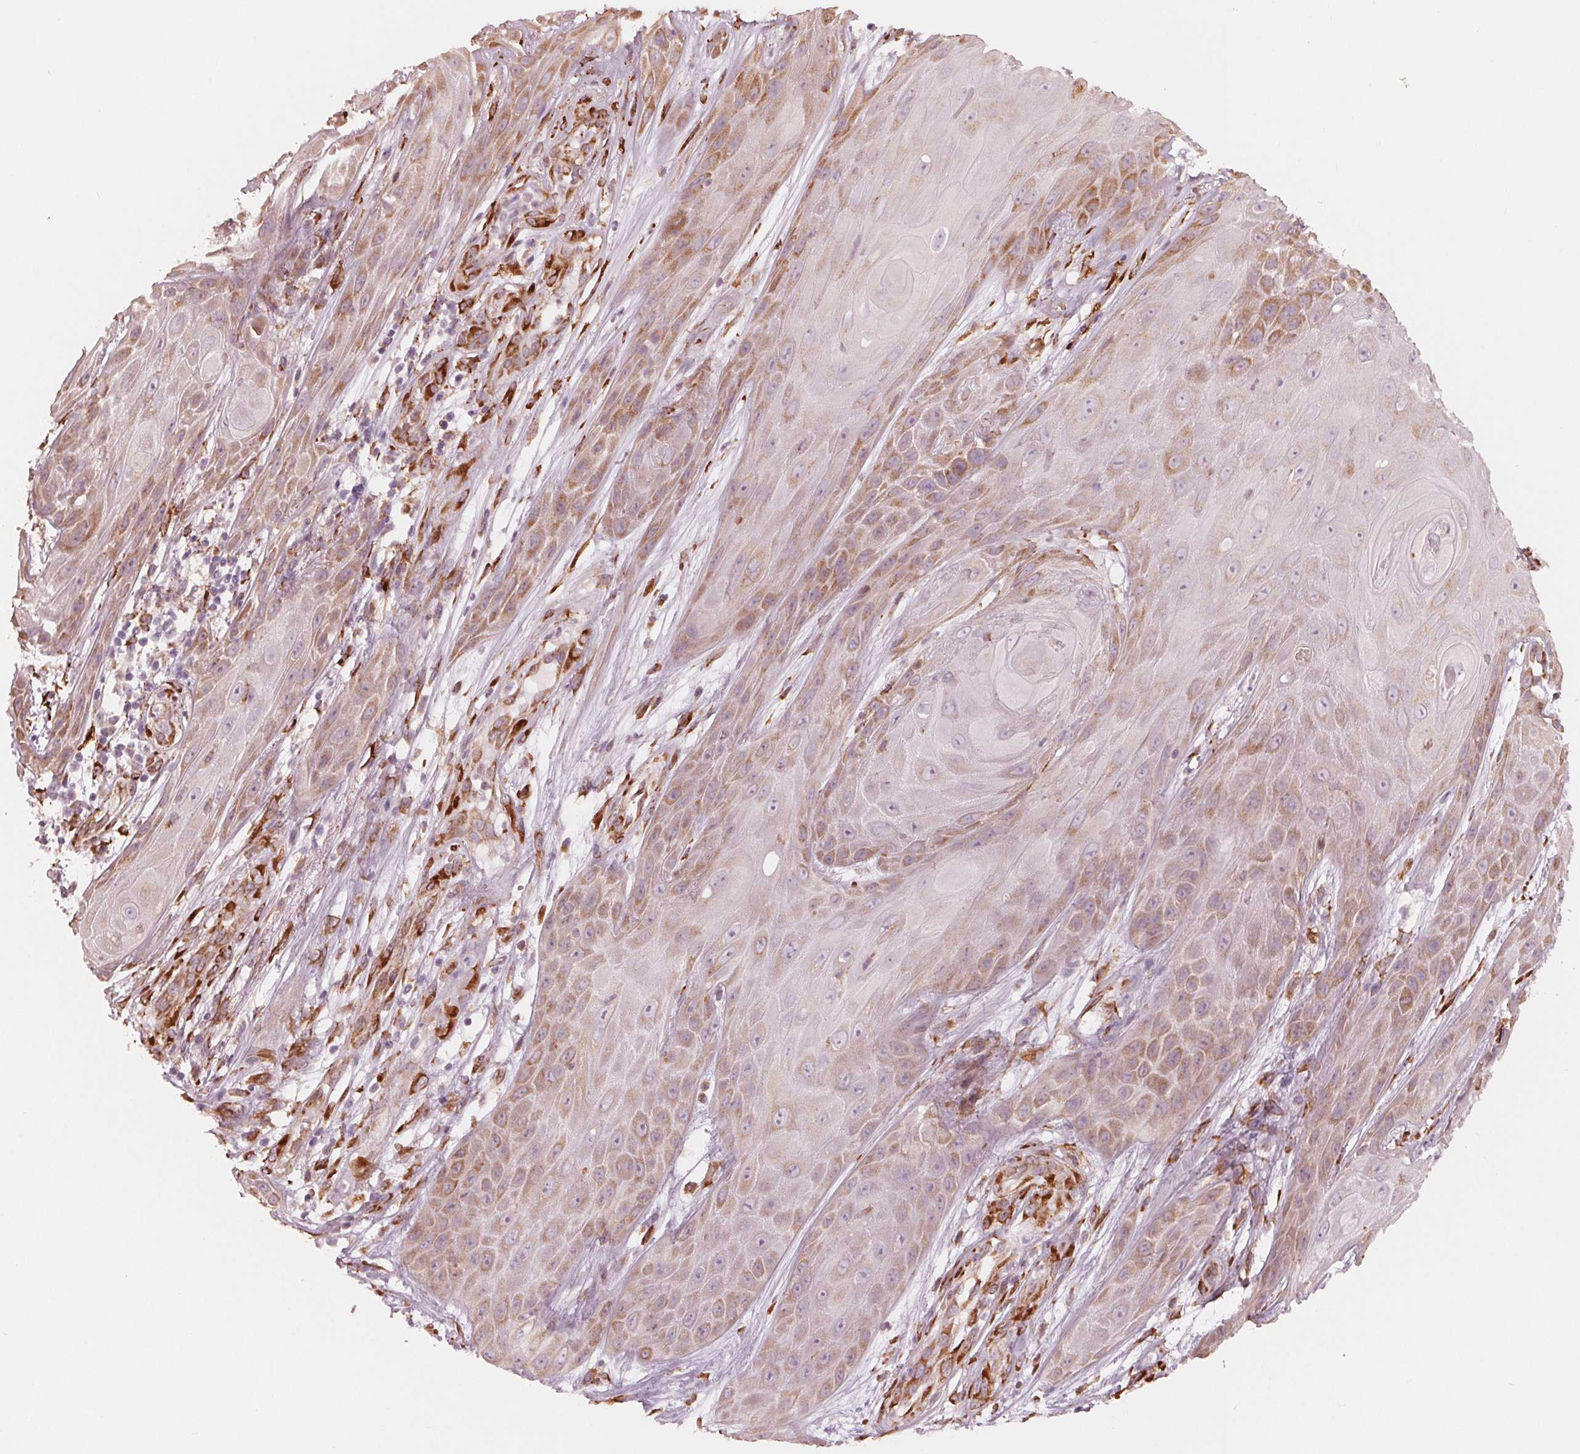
{"staining": {"intensity": "moderate", "quantity": "25%-75%", "location": "cytoplasmic/membranous"}, "tissue": "skin cancer", "cell_type": "Tumor cells", "image_type": "cancer", "snomed": [{"axis": "morphology", "description": "Squamous cell carcinoma, NOS"}, {"axis": "topography", "description": "Skin"}], "caption": "Human skin squamous cell carcinoma stained with a protein marker demonstrates moderate staining in tumor cells.", "gene": "IKBIP", "patient": {"sex": "male", "age": 62}}